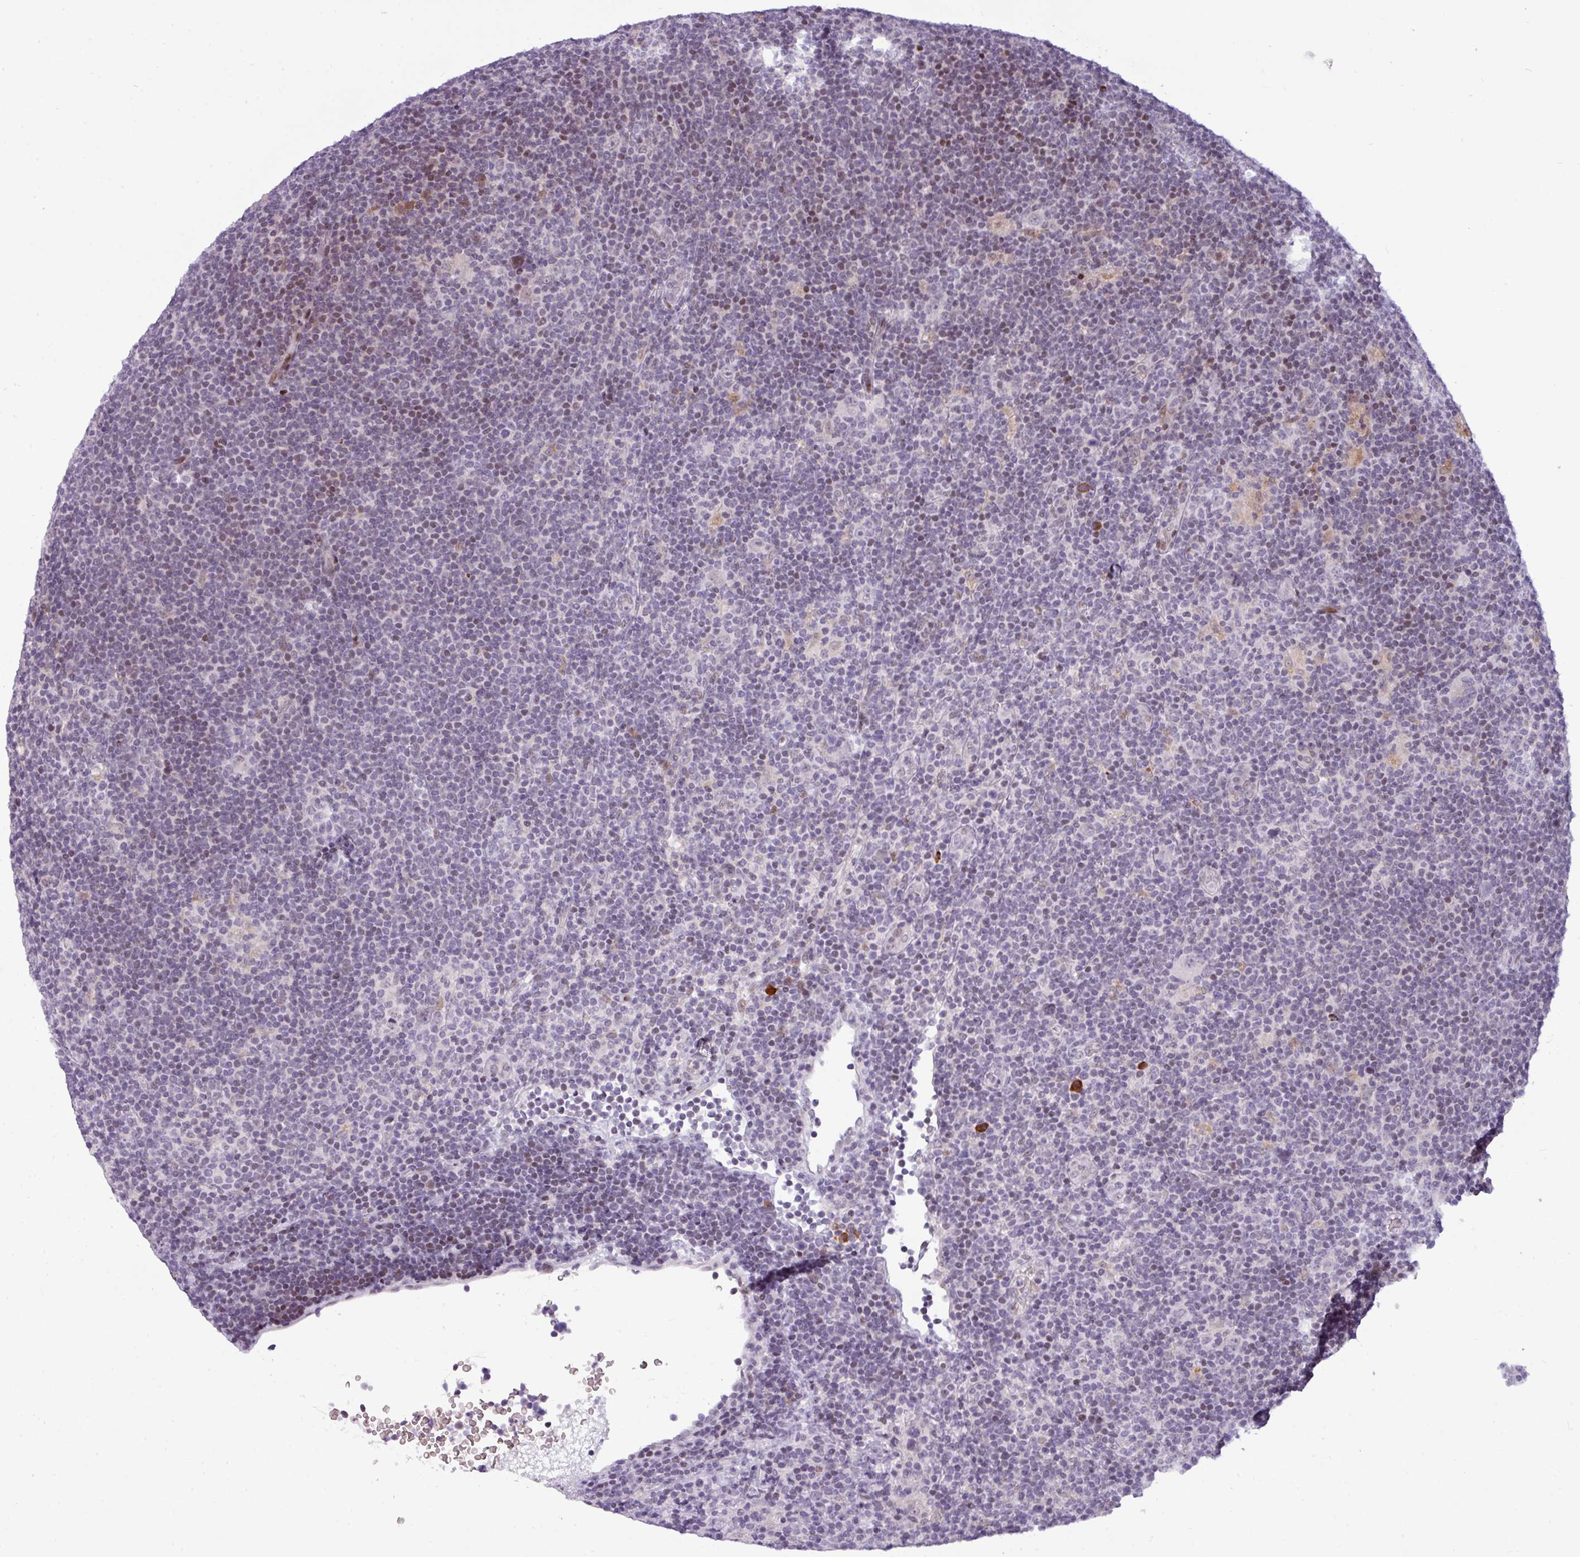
{"staining": {"intensity": "negative", "quantity": "none", "location": "none"}, "tissue": "lymphoma", "cell_type": "Tumor cells", "image_type": "cancer", "snomed": [{"axis": "morphology", "description": "Hodgkin's disease, NOS"}, {"axis": "topography", "description": "Lymph node"}], "caption": "Lymphoma was stained to show a protein in brown. There is no significant expression in tumor cells.", "gene": "SLC66A2", "patient": {"sex": "female", "age": 57}}